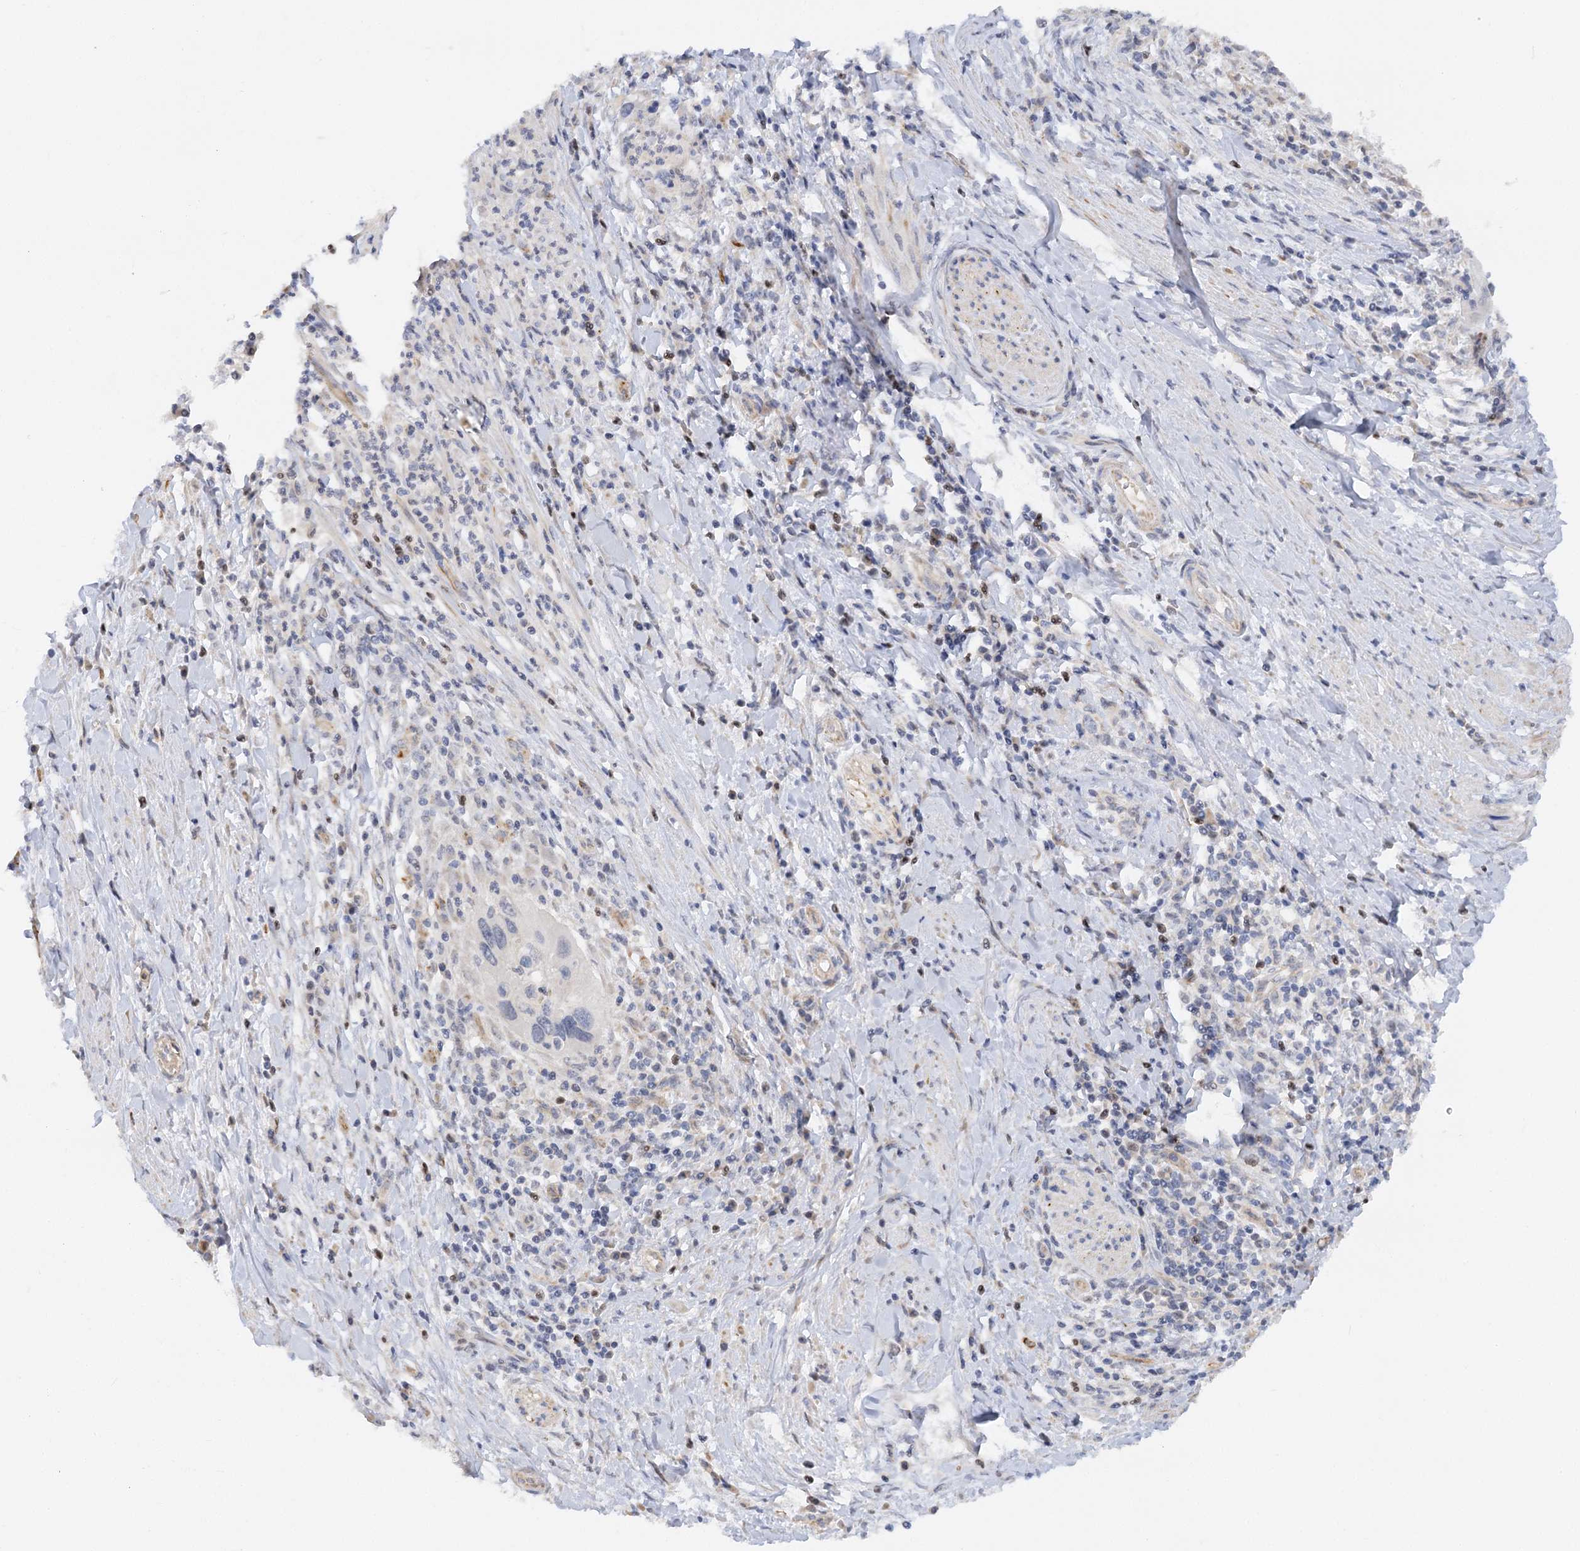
{"staining": {"intensity": "negative", "quantity": "none", "location": "none"}, "tissue": "cervical cancer", "cell_type": "Tumor cells", "image_type": "cancer", "snomed": [{"axis": "morphology", "description": "Squamous cell carcinoma, NOS"}, {"axis": "topography", "description": "Cervix"}], "caption": "Tumor cells show no significant positivity in cervical squamous cell carcinoma.", "gene": "NELL2", "patient": {"sex": "female", "age": 38}}